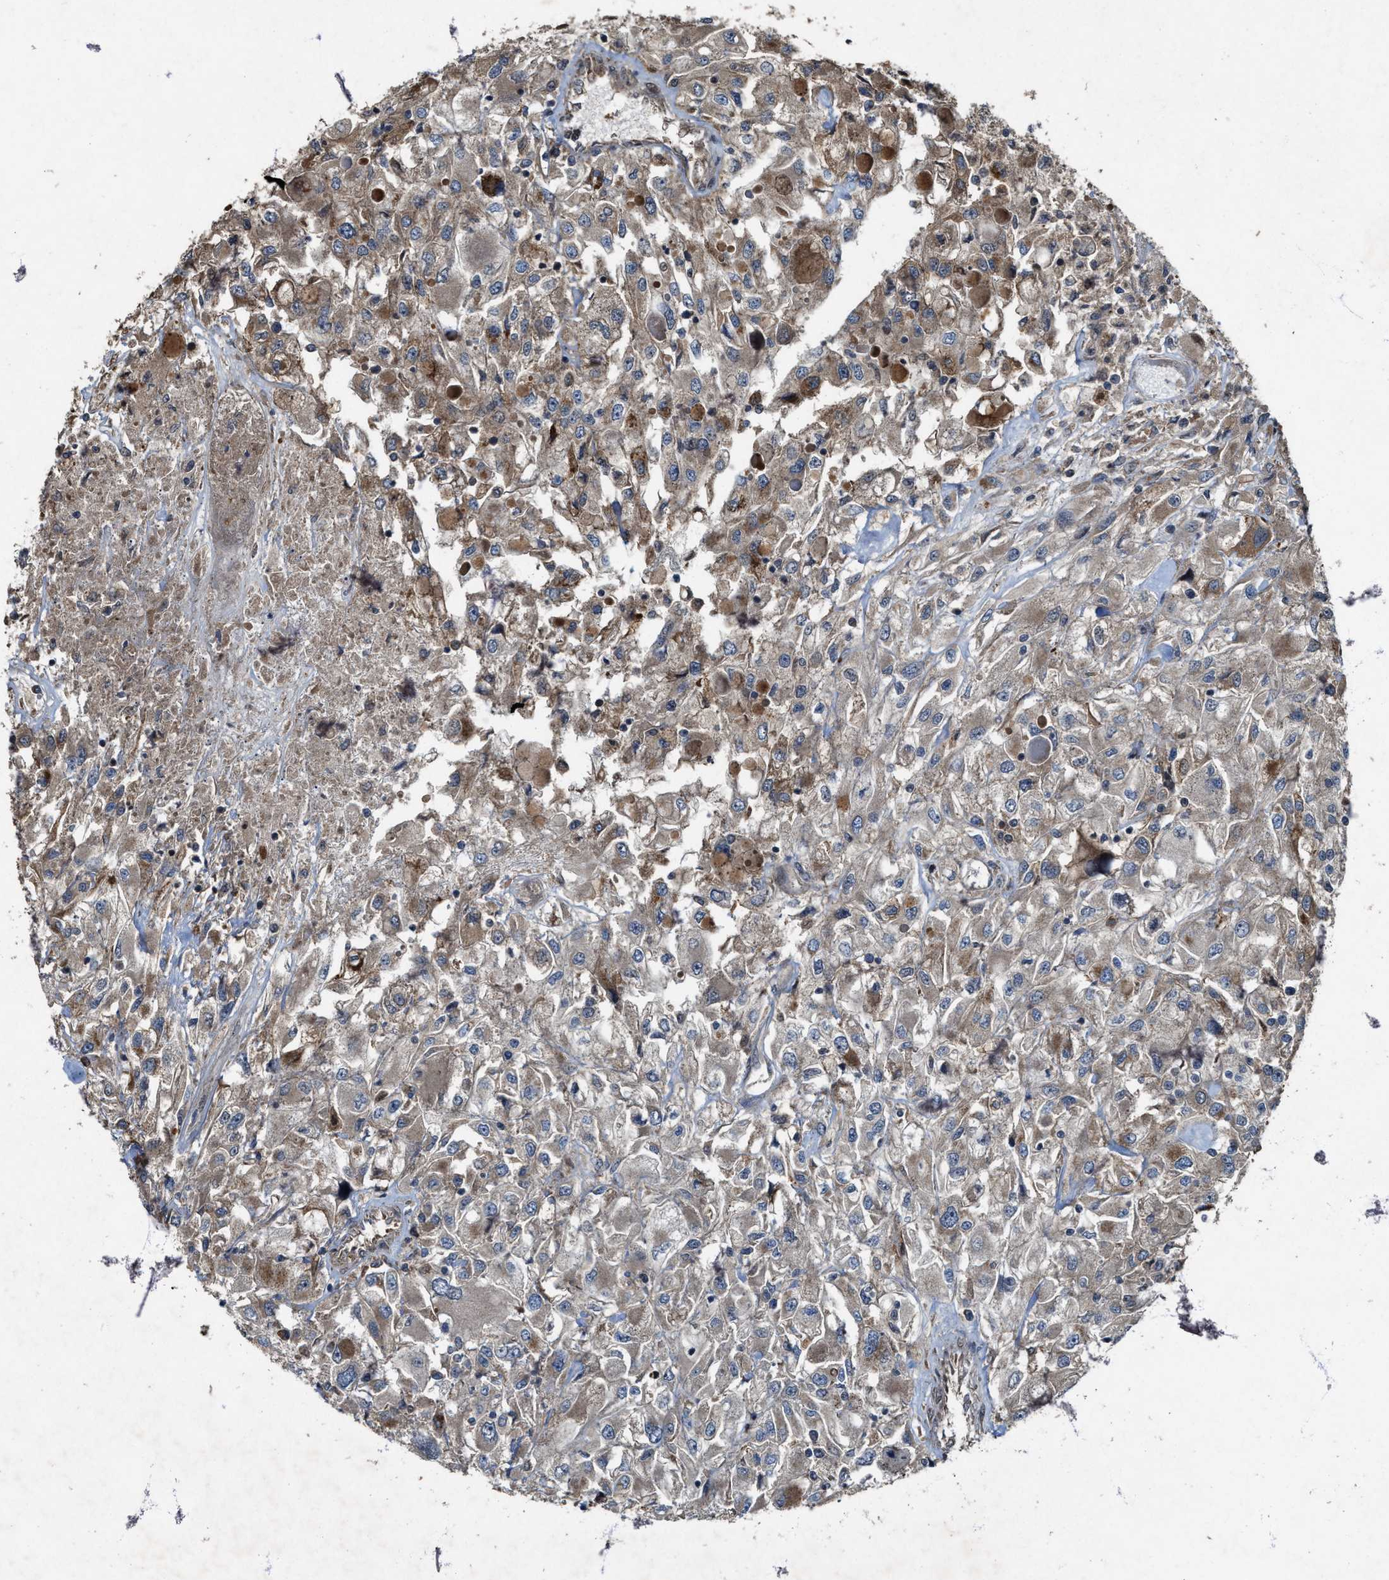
{"staining": {"intensity": "moderate", "quantity": "<25%", "location": "cytoplasmic/membranous"}, "tissue": "renal cancer", "cell_type": "Tumor cells", "image_type": "cancer", "snomed": [{"axis": "morphology", "description": "Adenocarcinoma, NOS"}, {"axis": "topography", "description": "Kidney"}], "caption": "Immunohistochemistry photomicrograph of neoplastic tissue: human renal adenocarcinoma stained using IHC demonstrates low levels of moderate protein expression localized specifically in the cytoplasmic/membranous of tumor cells, appearing as a cytoplasmic/membranous brown color.", "gene": "PDP2", "patient": {"sex": "female", "age": 52}}